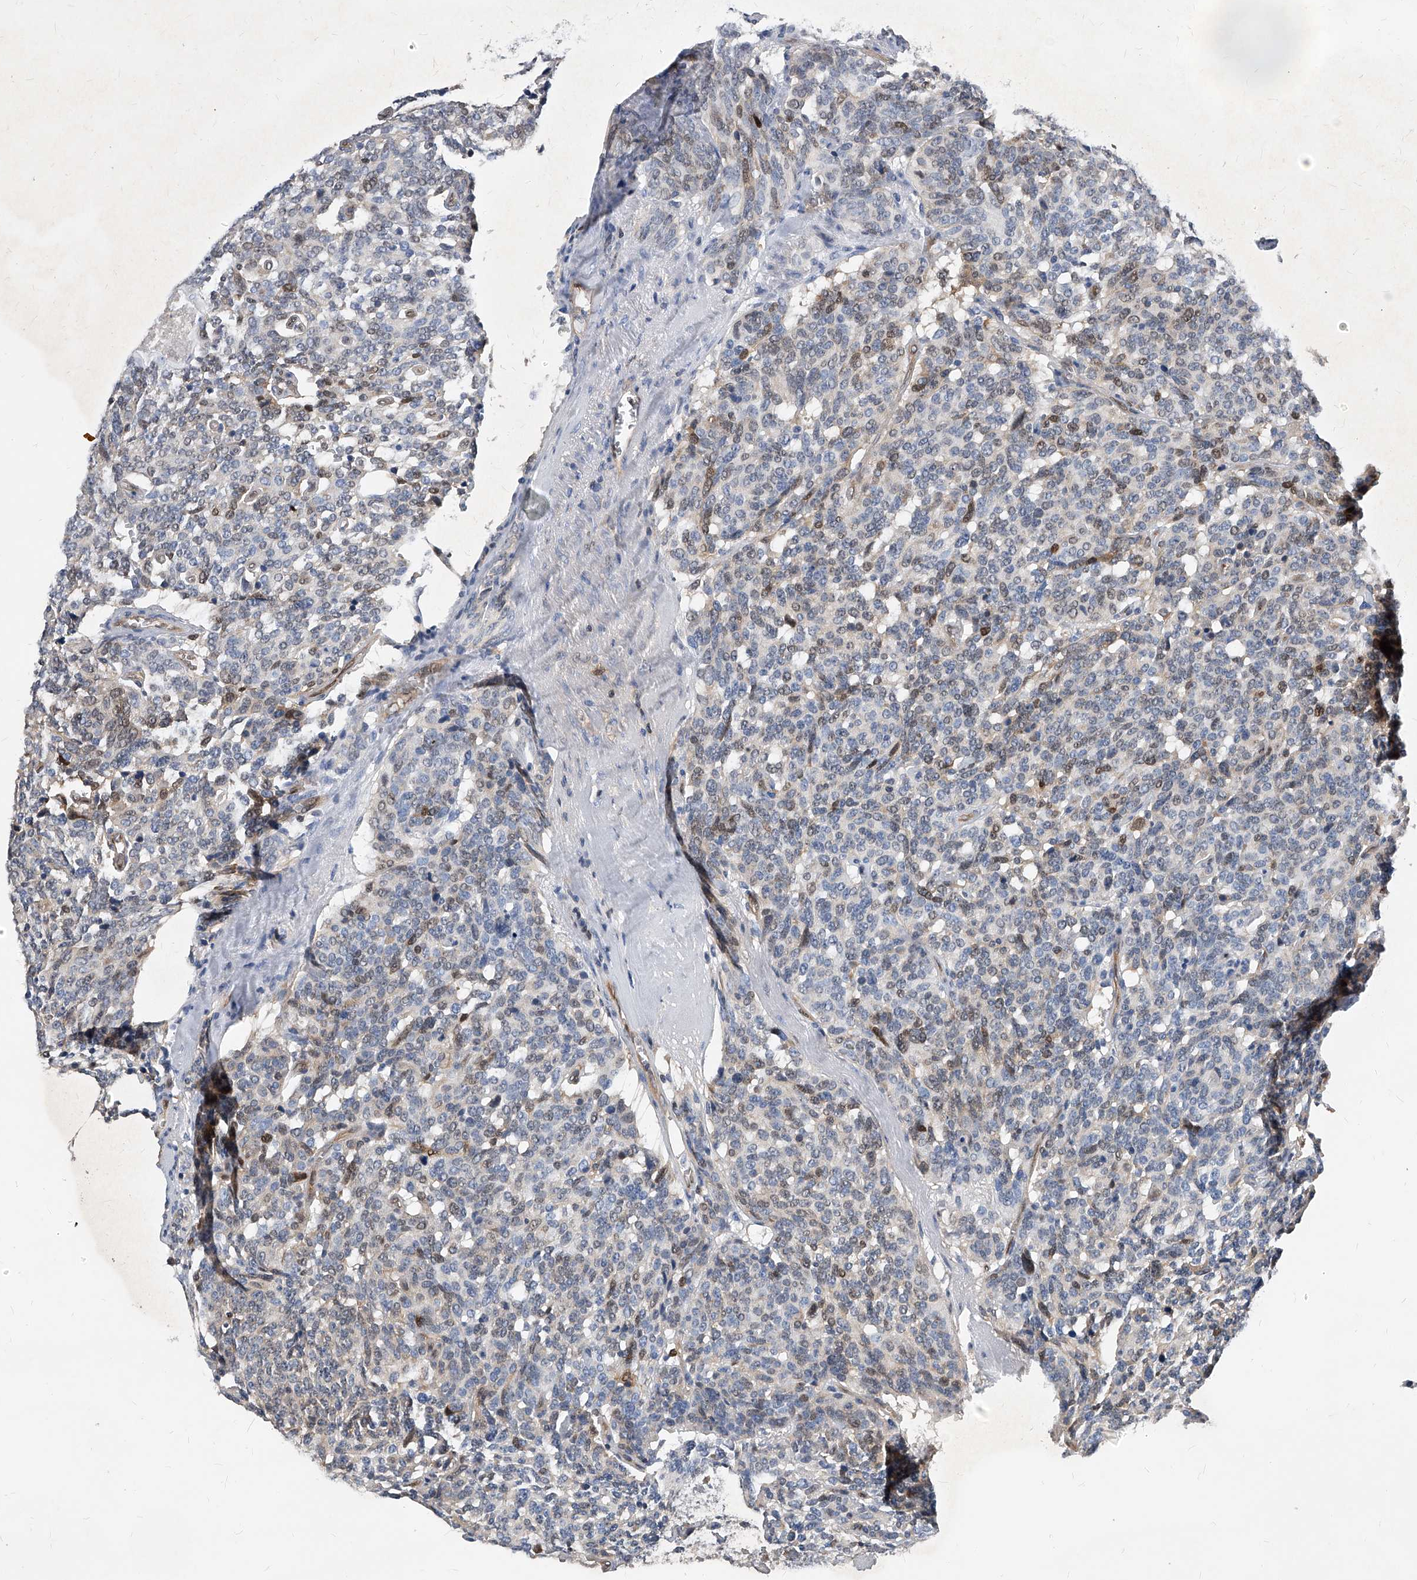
{"staining": {"intensity": "negative", "quantity": "none", "location": "none"}, "tissue": "carcinoid", "cell_type": "Tumor cells", "image_type": "cancer", "snomed": [{"axis": "morphology", "description": "Carcinoid, malignant, NOS"}, {"axis": "topography", "description": "Lung"}], "caption": "A photomicrograph of human carcinoid is negative for staining in tumor cells.", "gene": "MAP2K6", "patient": {"sex": "female", "age": 46}}